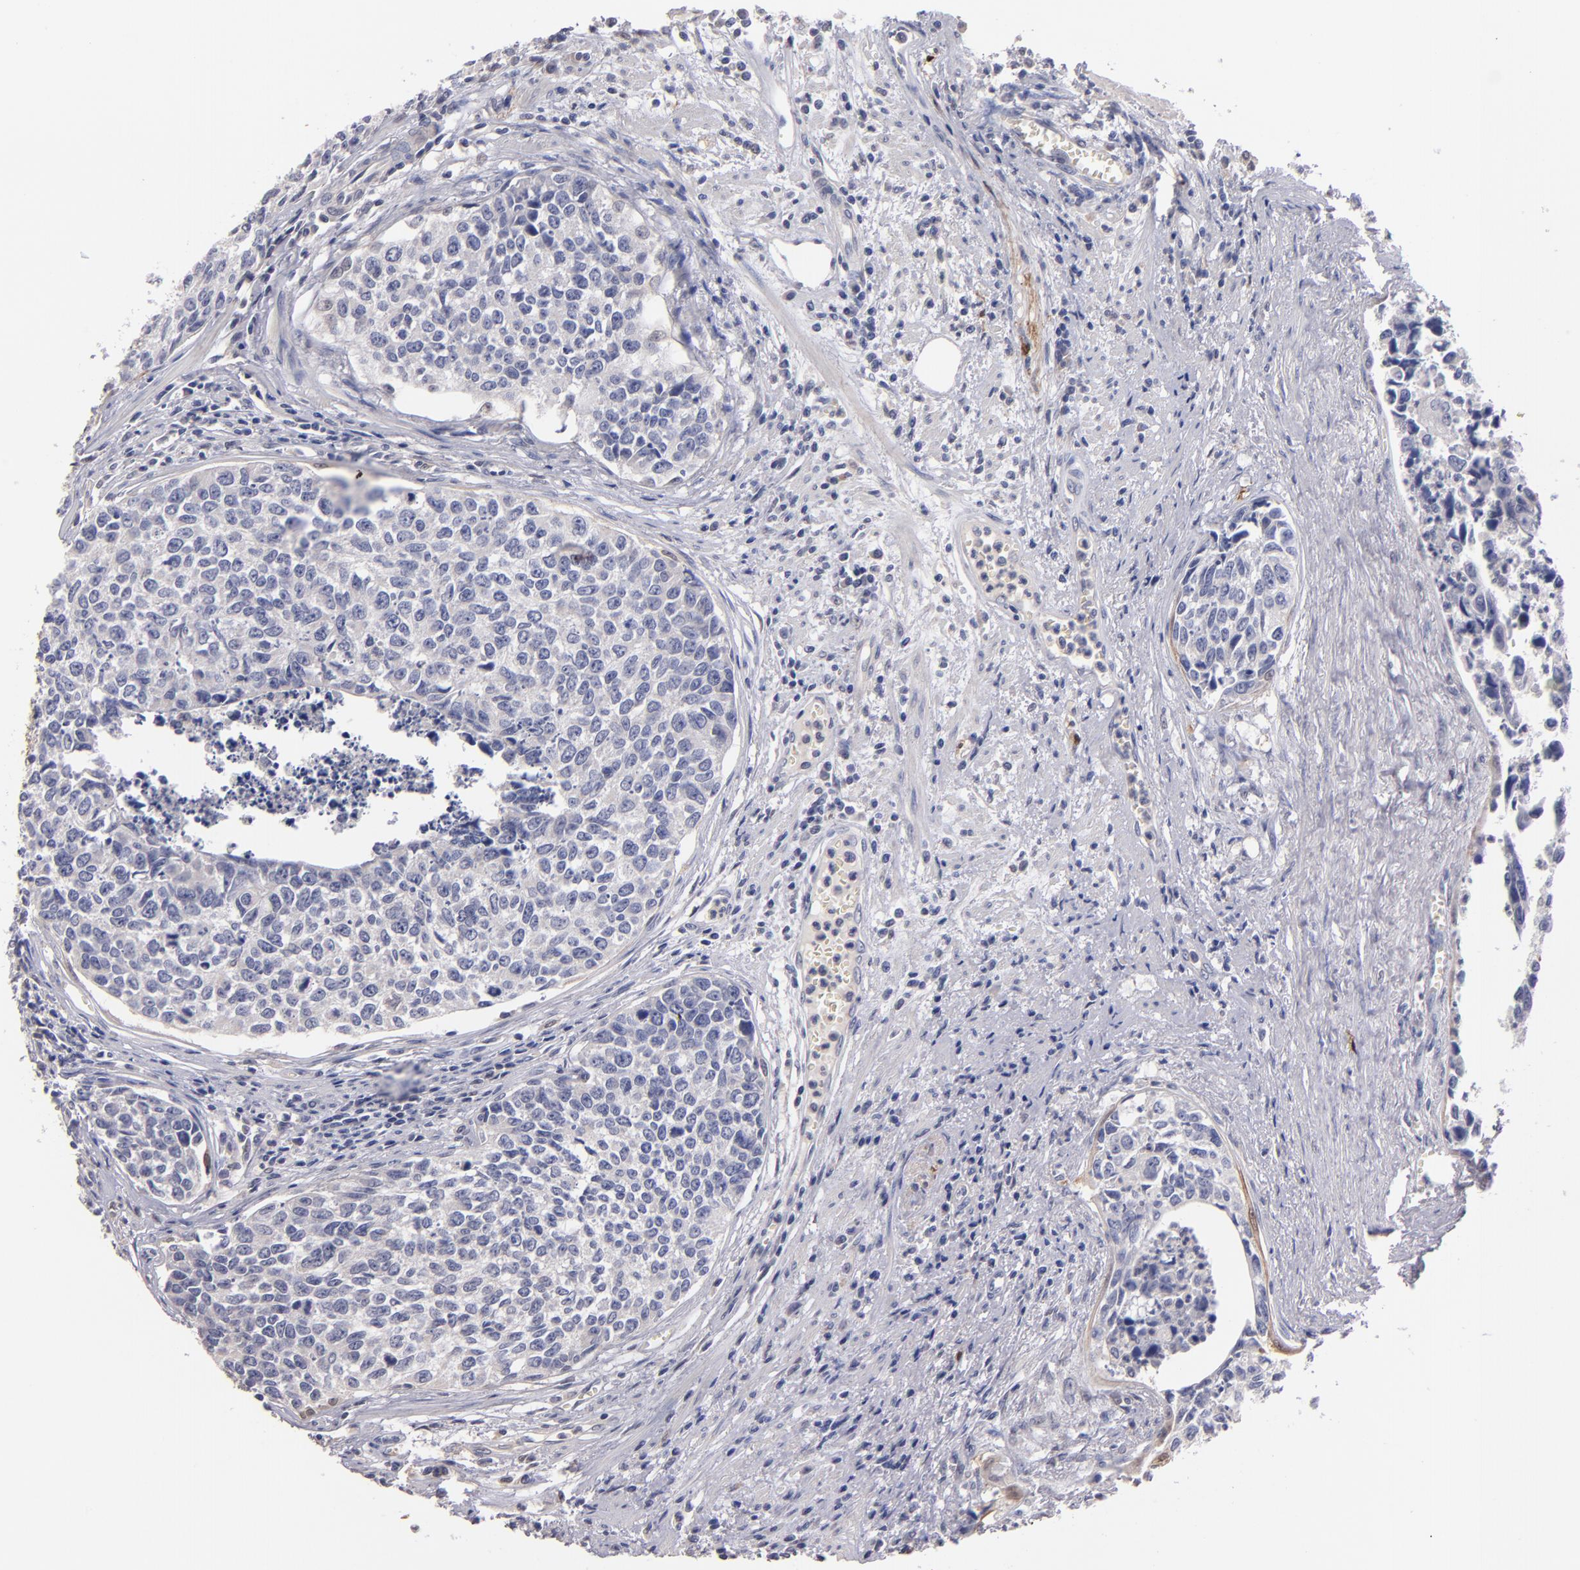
{"staining": {"intensity": "negative", "quantity": "none", "location": "none"}, "tissue": "urothelial cancer", "cell_type": "Tumor cells", "image_type": "cancer", "snomed": [{"axis": "morphology", "description": "Urothelial carcinoma, High grade"}, {"axis": "topography", "description": "Urinary bladder"}], "caption": "The histopathology image reveals no staining of tumor cells in urothelial cancer.", "gene": "S100A1", "patient": {"sex": "male", "age": 81}}